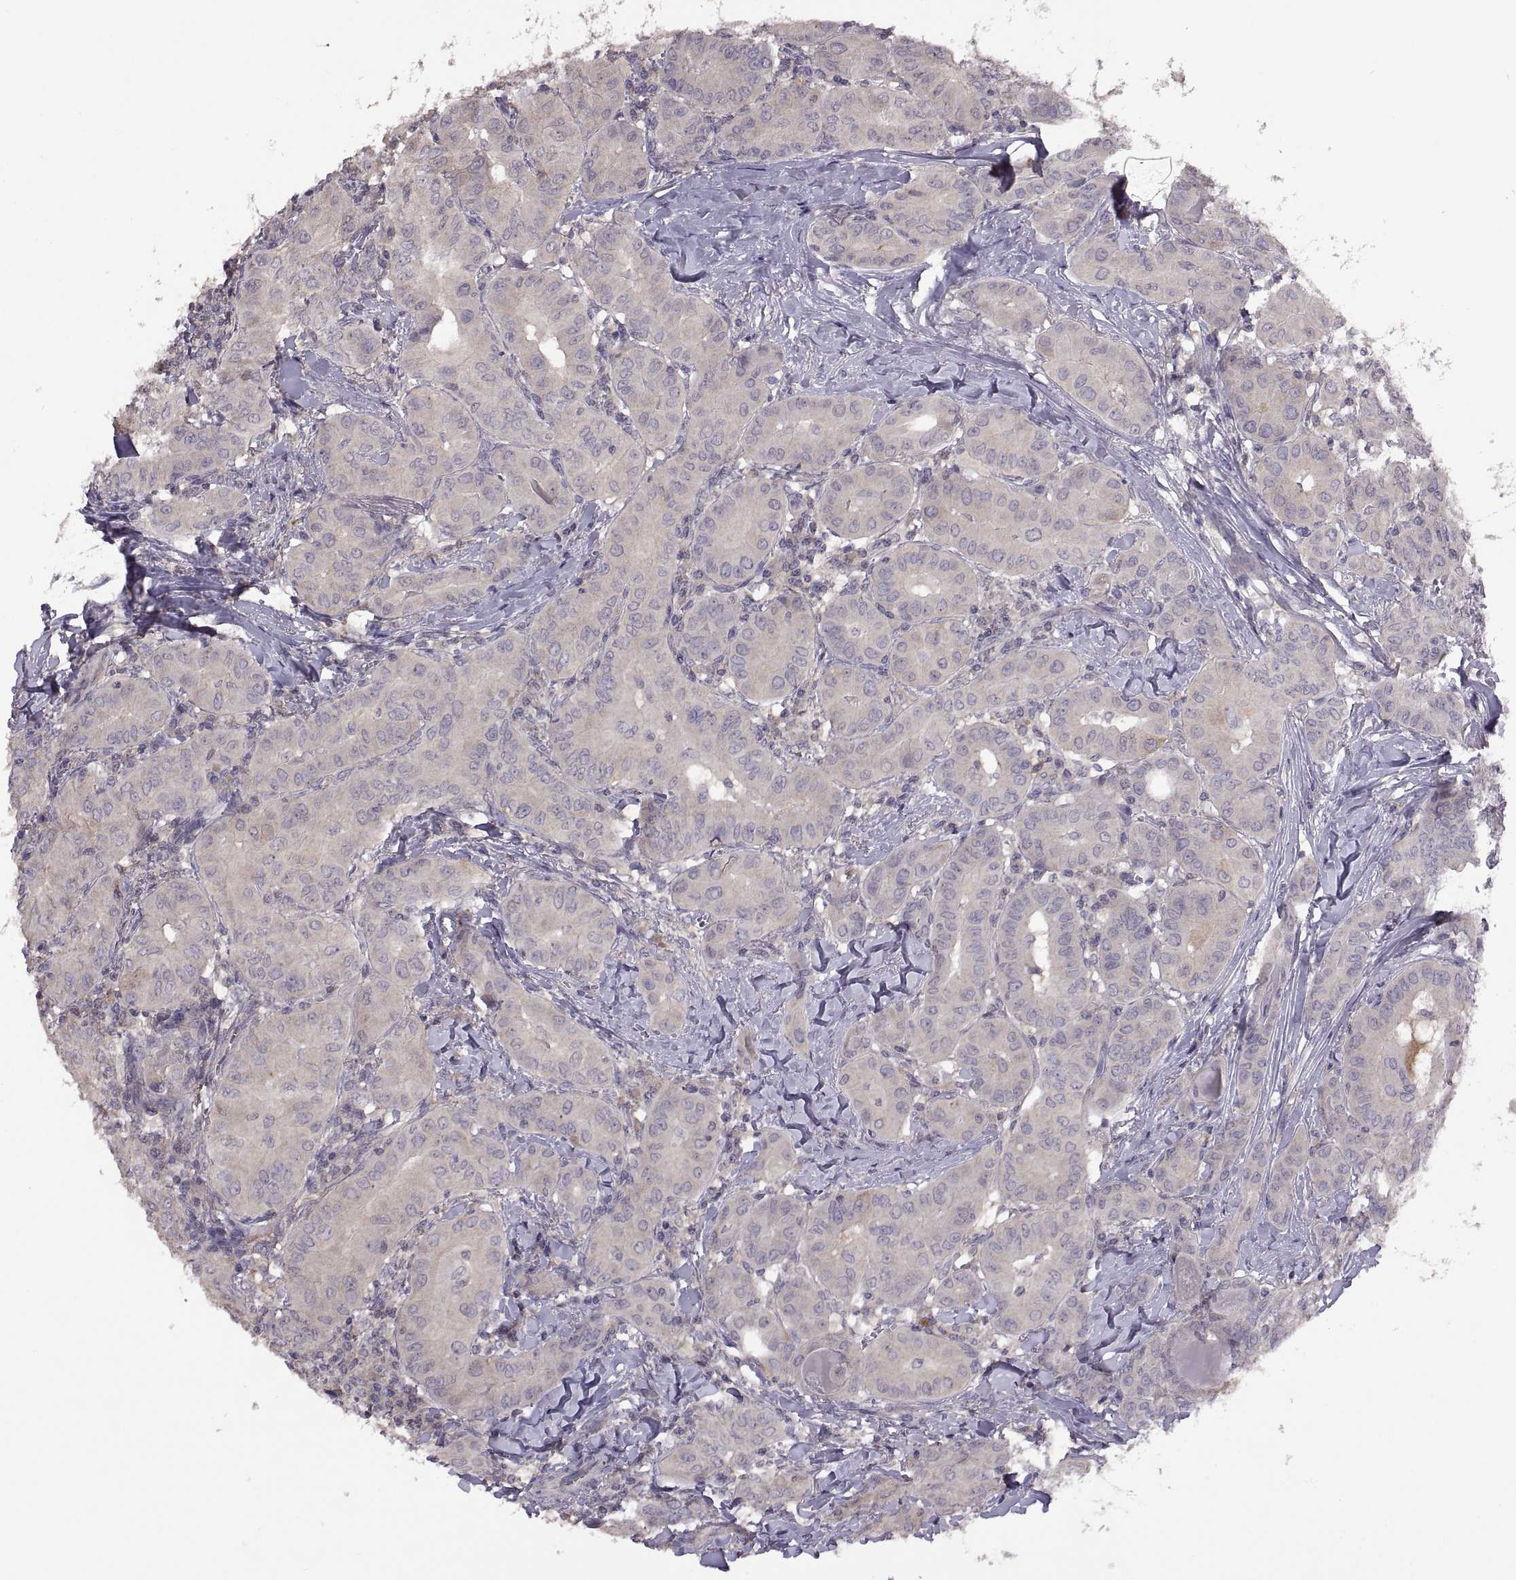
{"staining": {"intensity": "negative", "quantity": "none", "location": "none"}, "tissue": "thyroid cancer", "cell_type": "Tumor cells", "image_type": "cancer", "snomed": [{"axis": "morphology", "description": "Papillary adenocarcinoma, NOS"}, {"axis": "topography", "description": "Thyroid gland"}], "caption": "Immunohistochemical staining of papillary adenocarcinoma (thyroid) demonstrates no significant expression in tumor cells. The staining was performed using DAB to visualize the protein expression in brown, while the nuclei were stained in blue with hematoxylin (Magnification: 20x).", "gene": "NMNAT2", "patient": {"sex": "female", "age": 37}}